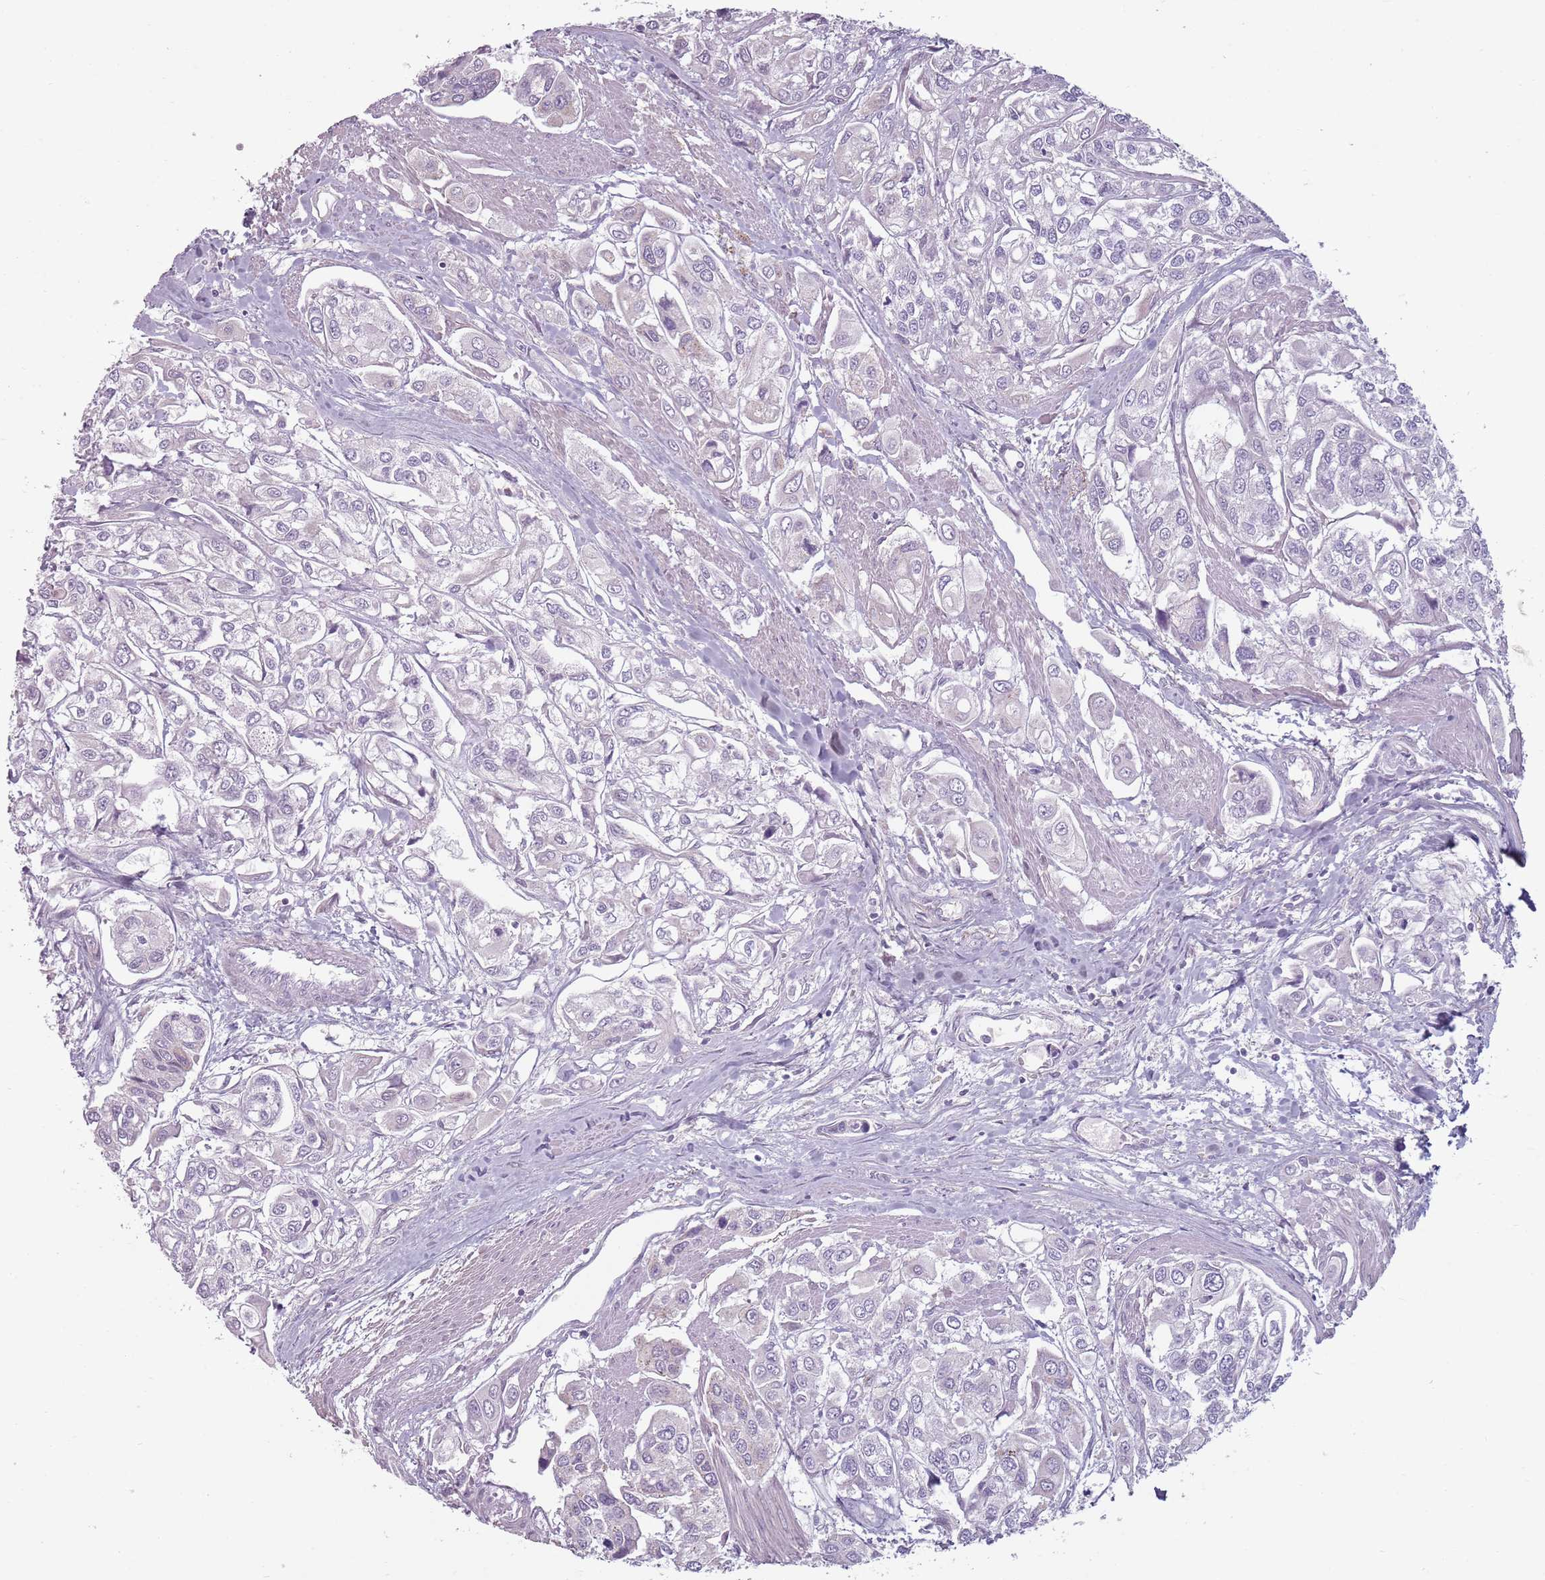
{"staining": {"intensity": "negative", "quantity": "none", "location": "none"}, "tissue": "urothelial cancer", "cell_type": "Tumor cells", "image_type": "cancer", "snomed": [{"axis": "morphology", "description": "Urothelial carcinoma, High grade"}, {"axis": "topography", "description": "Urinary bladder"}], "caption": "Immunohistochemistry photomicrograph of neoplastic tissue: human urothelial cancer stained with DAB (3,3'-diaminobenzidine) displays no significant protein expression in tumor cells. (DAB immunohistochemistry (IHC) with hematoxylin counter stain).", "gene": "MEGF8", "patient": {"sex": "male", "age": 67}}